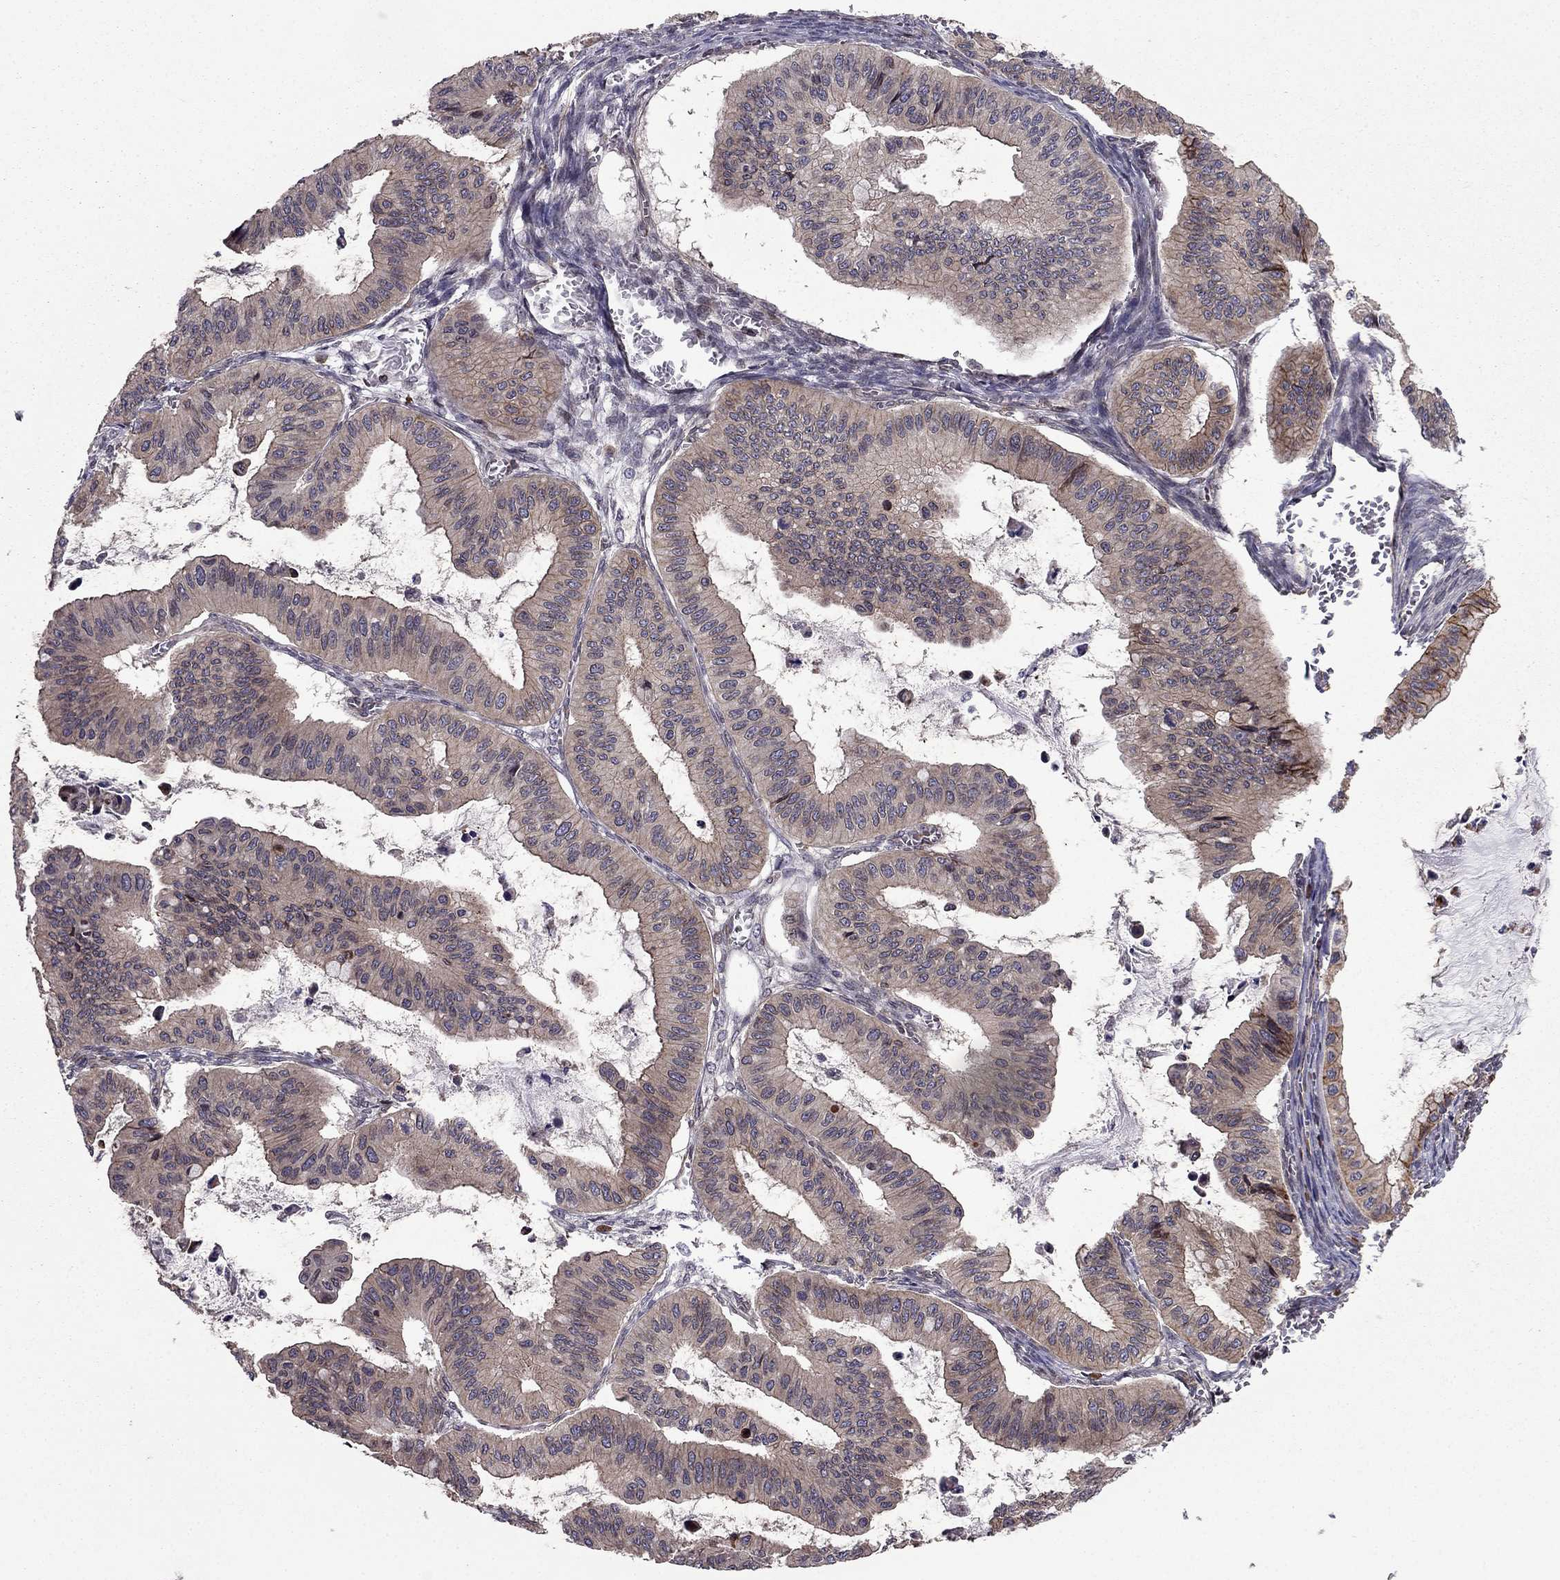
{"staining": {"intensity": "weak", "quantity": ">75%", "location": "cytoplasmic/membranous"}, "tissue": "ovarian cancer", "cell_type": "Tumor cells", "image_type": "cancer", "snomed": [{"axis": "morphology", "description": "Cystadenocarcinoma, mucinous, NOS"}, {"axis": "topography", "description": "Ovary"}], "caption": "This image shows ovarian cancer (mucinous cystadenocarcinoma) stained with immunohistochemistry (IHC) to label a protein in brown. The cytoplasmic/membranous of tumor cells show weak positivity for the protein. Nuclei are counter-stained blue.", "gene": "CDC42BPA", "patient": {"sex": "female", "age": 72}}